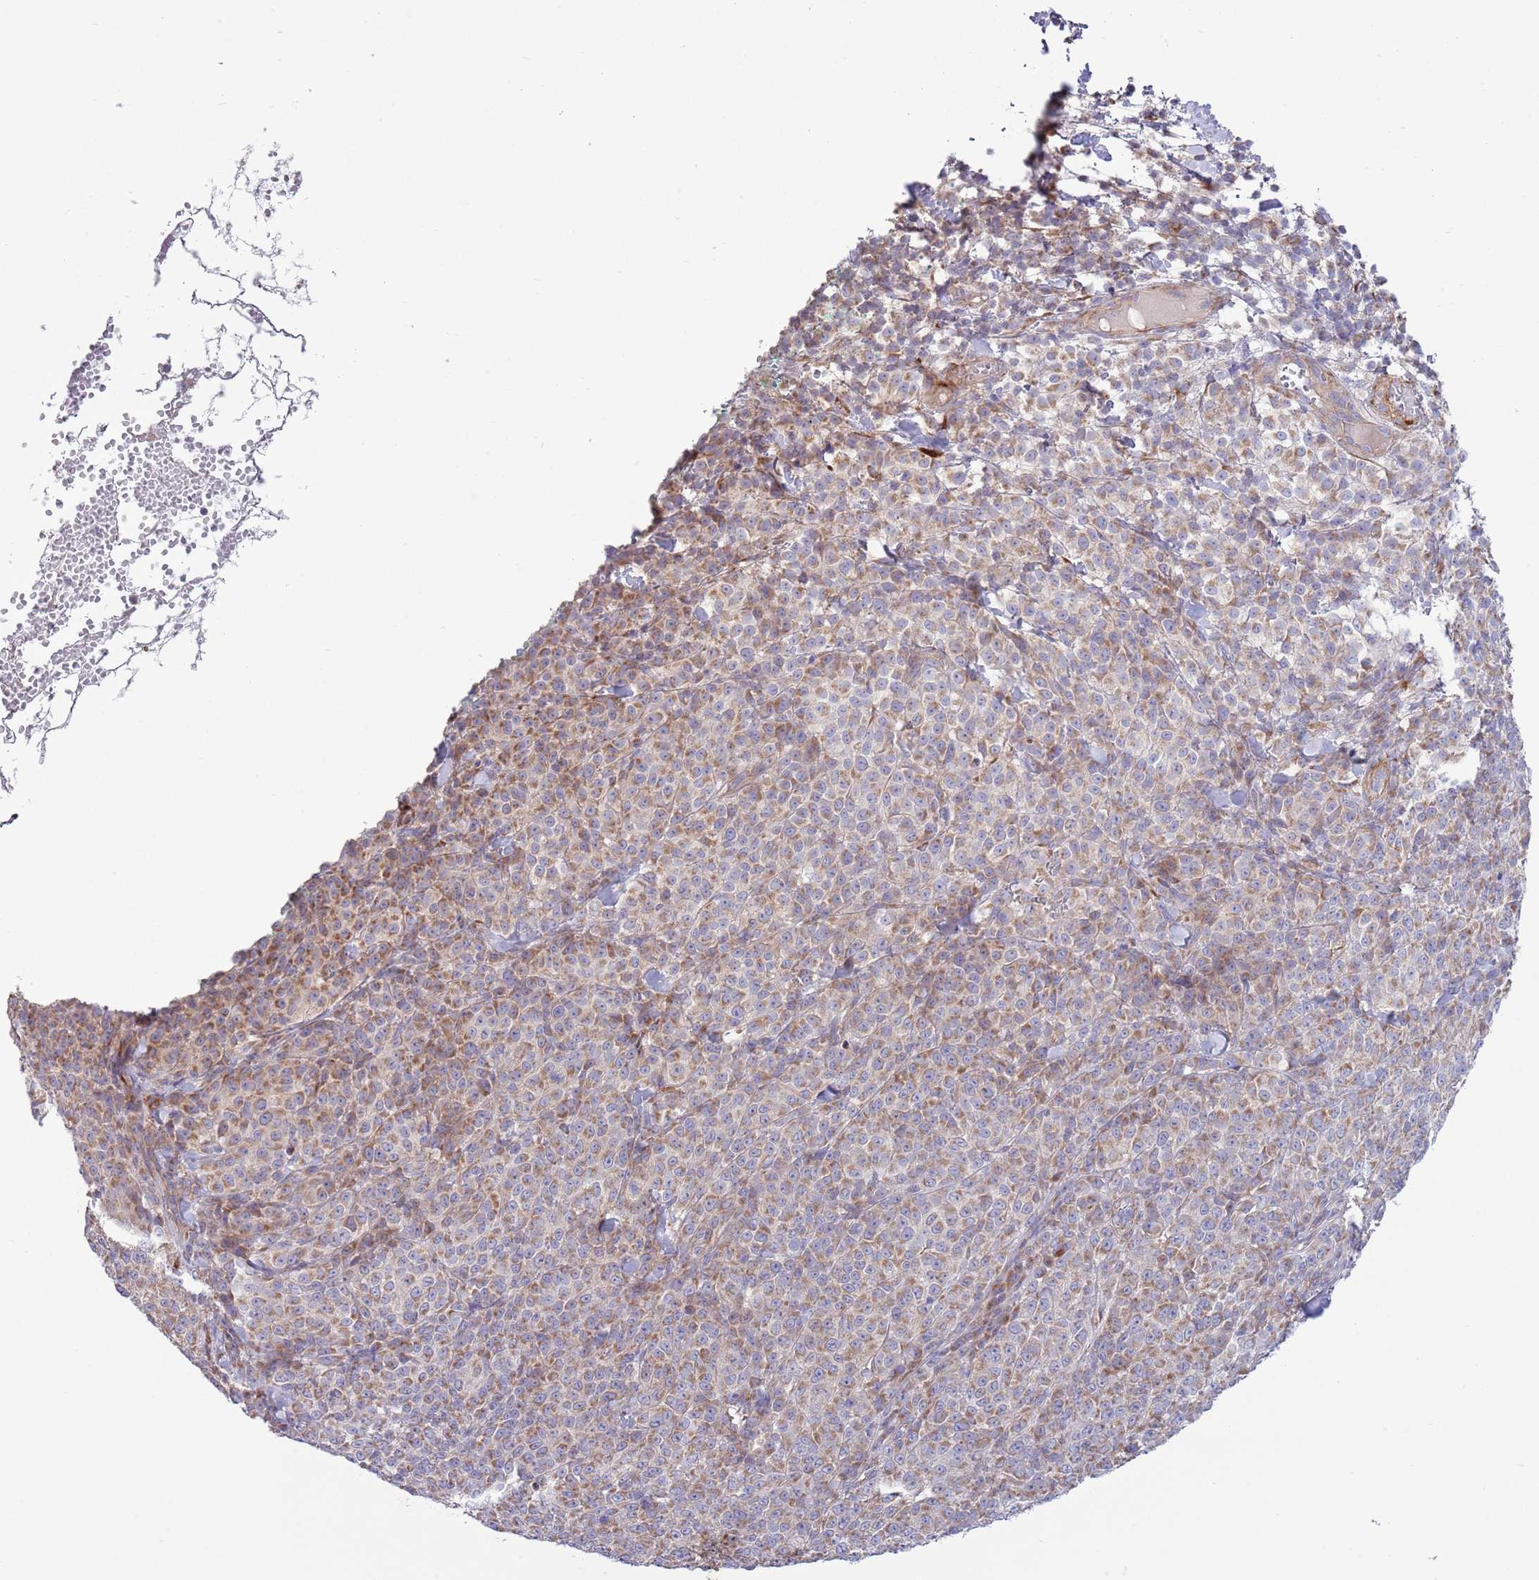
{"staining": {"intensity": "weak", "quantity": ">75%", "location": "cytoplasmic/membranous"}, "tissue": "melanoma", "cell_type": "Tumor cells", "image_type": "cancer", "snomed": [{"axis": "morphology", "description": "Normal tissue, NOS"}, {"axis": "morphology", "description": "Malignant melanoma, NOS"}, {"axis": "topography", "description": "Skin"}], "caption": "A low amount of weak cytoplasmic/membranous positivity is appreciated in about >75% of tumor cells in malignant melanoma tissue.", "gene": "TOMM5", "patient": {"sex": "female", "age": 34}}